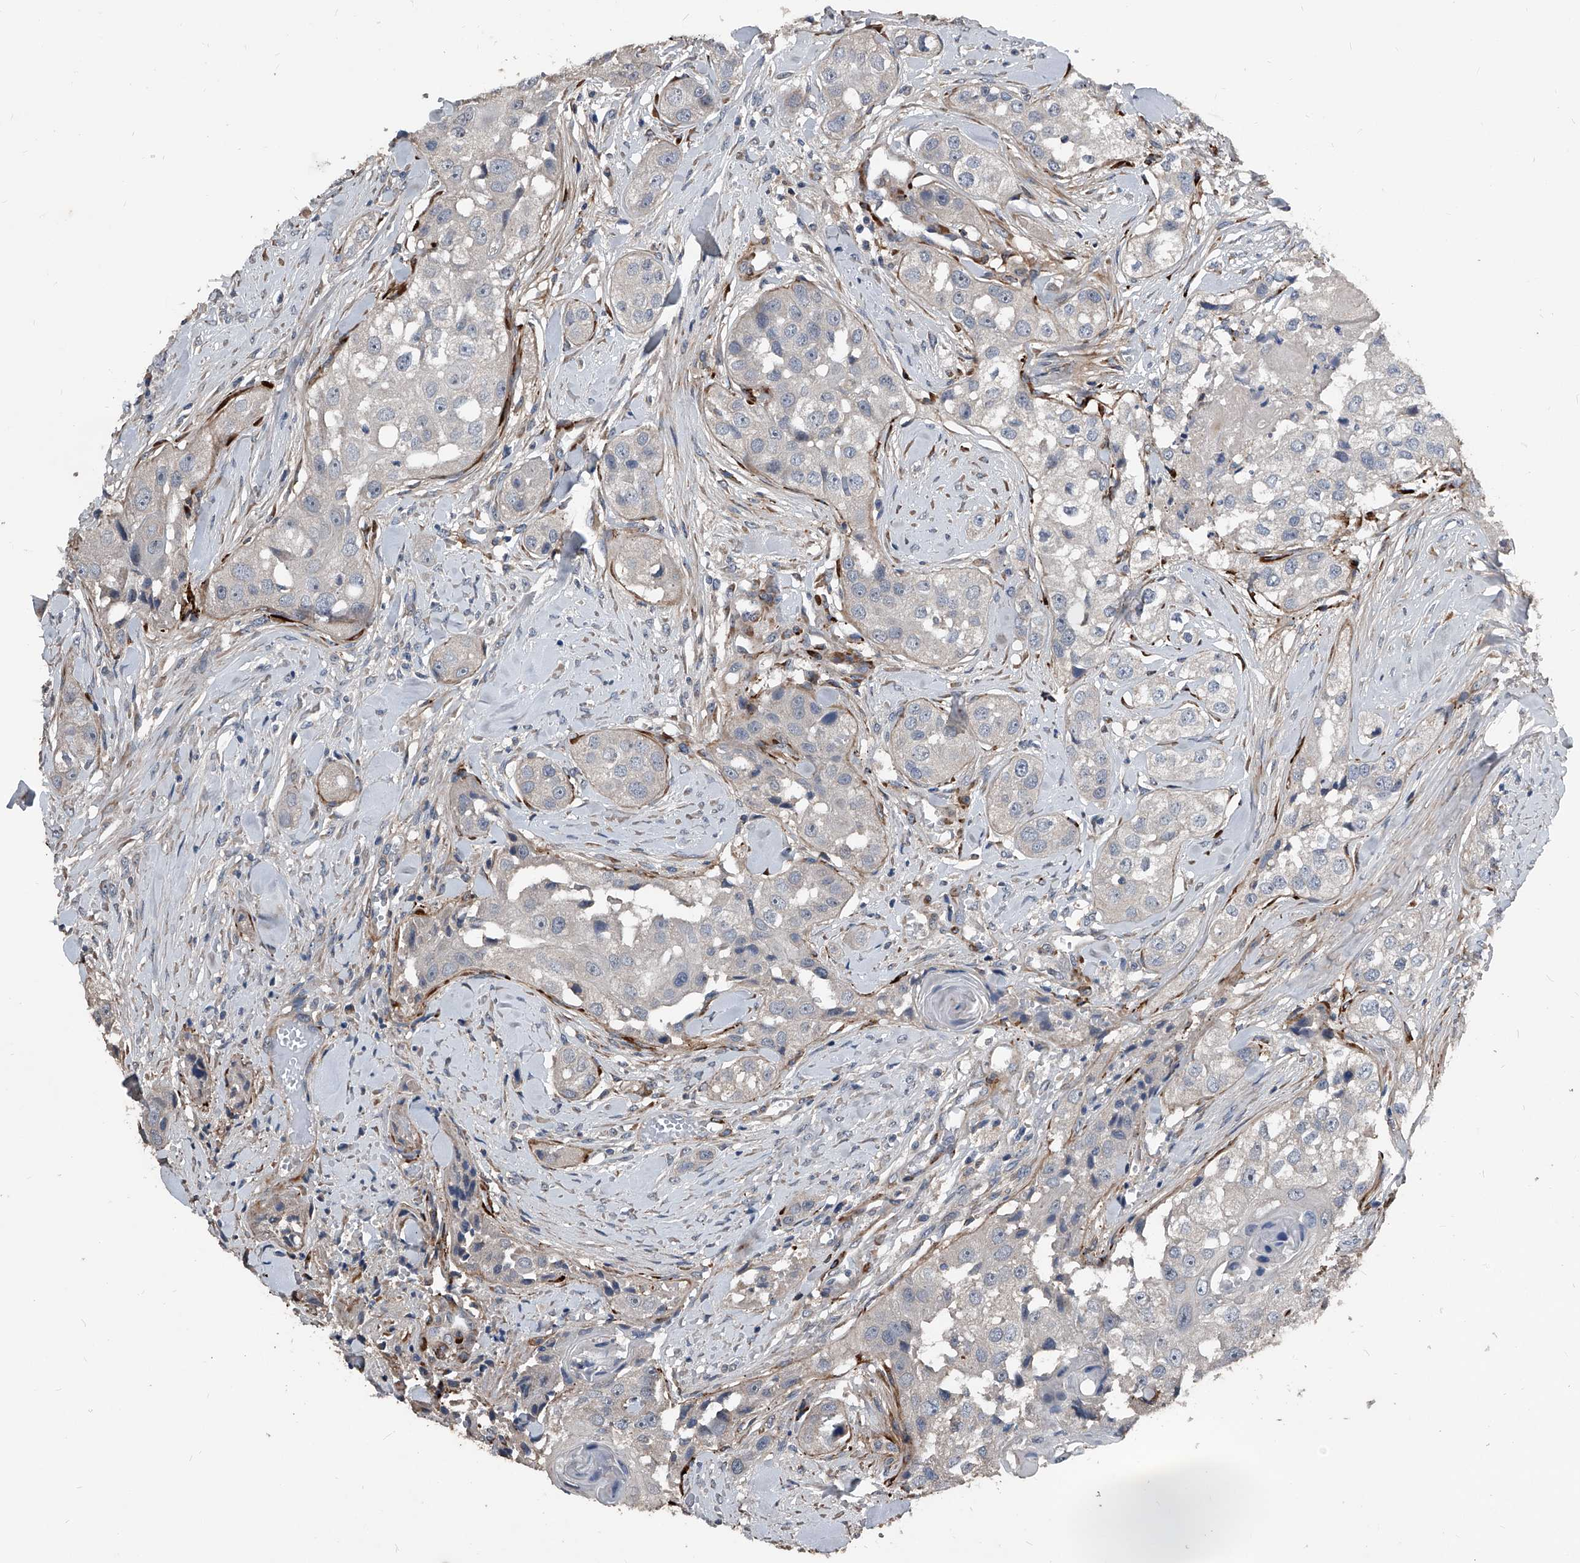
{"staining": {"intensity": "negative", "quantity": "none", "location": "none"}, "tissue": "head and neck cancer", "cell_type": "Tumor cells", "image_type": "cancer", "snomed": [{"axis": "morphology", "description": "Normal tissue, NOS"}, {"axis": "morphology", "description": "Squamous cell carcinoma, NOS"}, {"axis": "topography", "description": "Skeletal muscle"}, {"axis": "topography", "description": "Head-Neck"}], "caption": "IHC histopathology image of neoplastic tissue: head and neck cancer stained with DAB (3,3'-diaminobenzidine) reveals no significant protein staining in tumor cells.", "gene": "PHACTR1", "patient": {"sex": "male", "age": 51}}